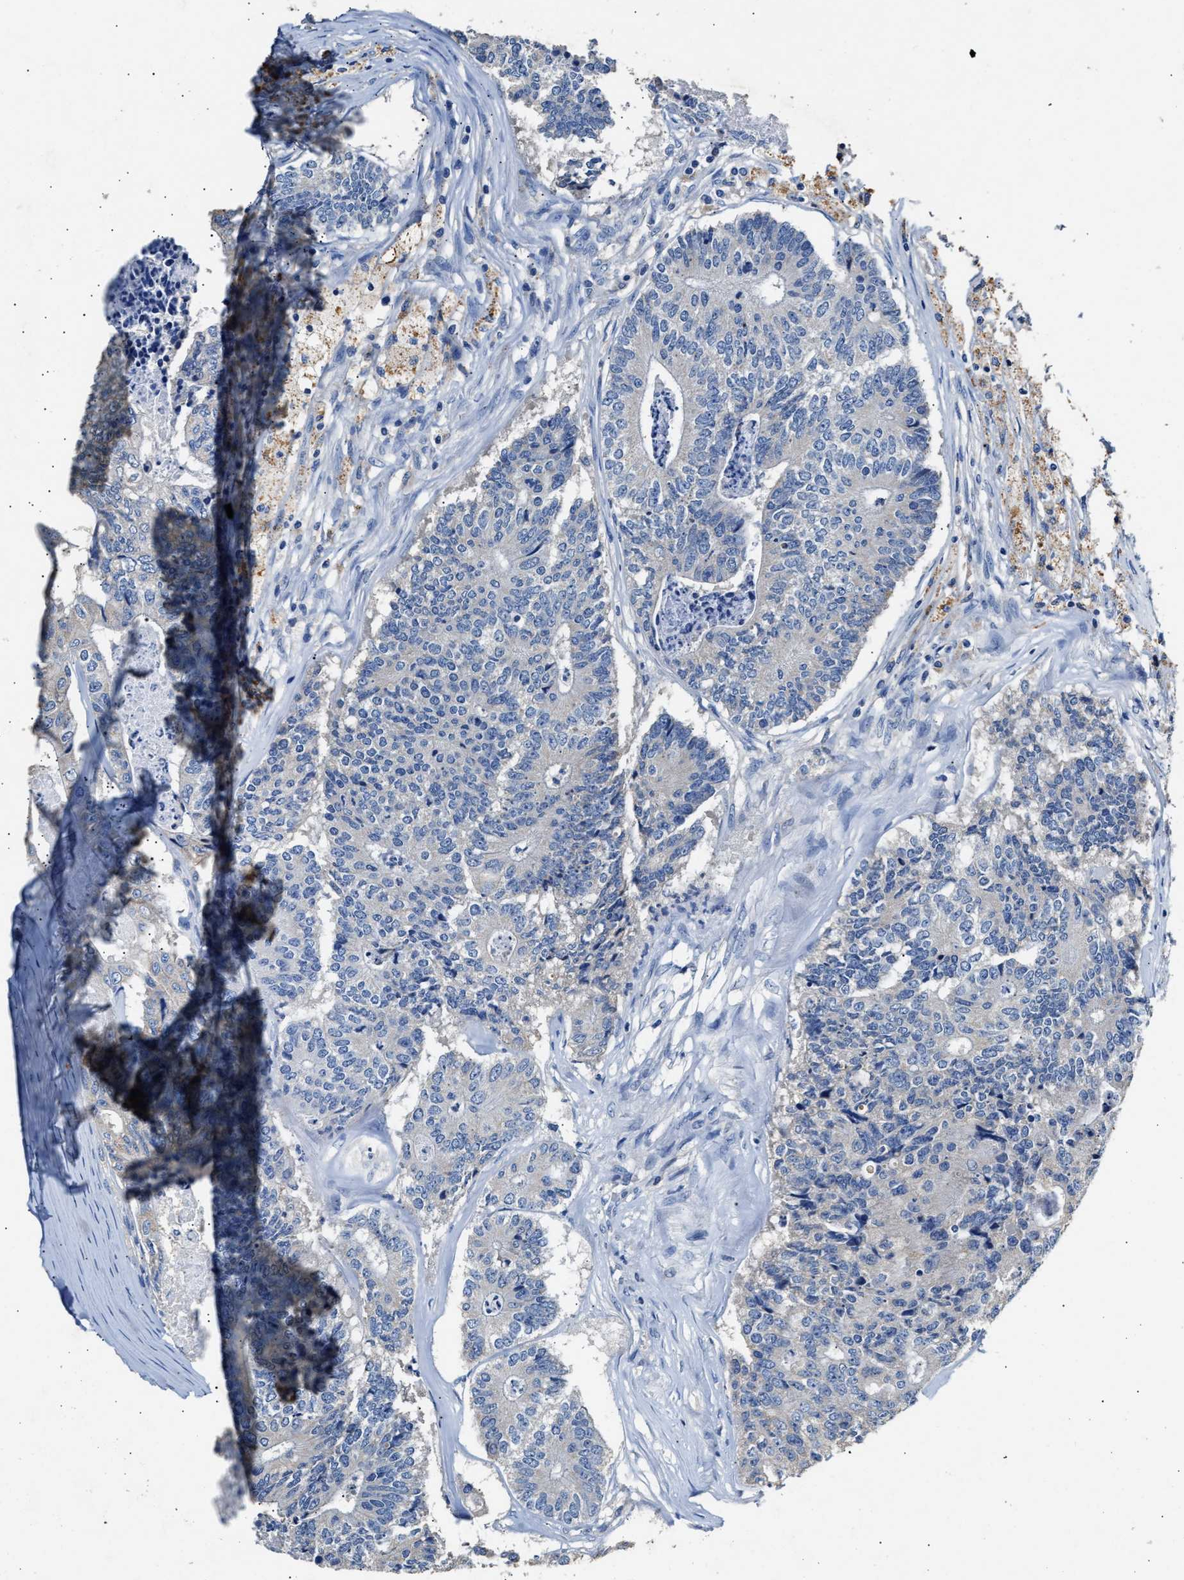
{"staining": {"intensity": "negative", "quantity": "none", "location": "none"}, "tissue": "colorectal cancer", "cell_type": "Tumor cells", "image_type": "cancer", "snomed": [{"axis": "morphology", "description": "Adenocarcinoma, NOS"}, {"axis": "topography", "description": "Colon"}], "caption": "DAB (3,3'-diaminobenzidine) immunohistochemical staining of human colorectal adenocarcinoma displays no significant staining in tumor cells.", "gene": "SLCO2B1", "patient": {"sex": "female", "age": 67}}